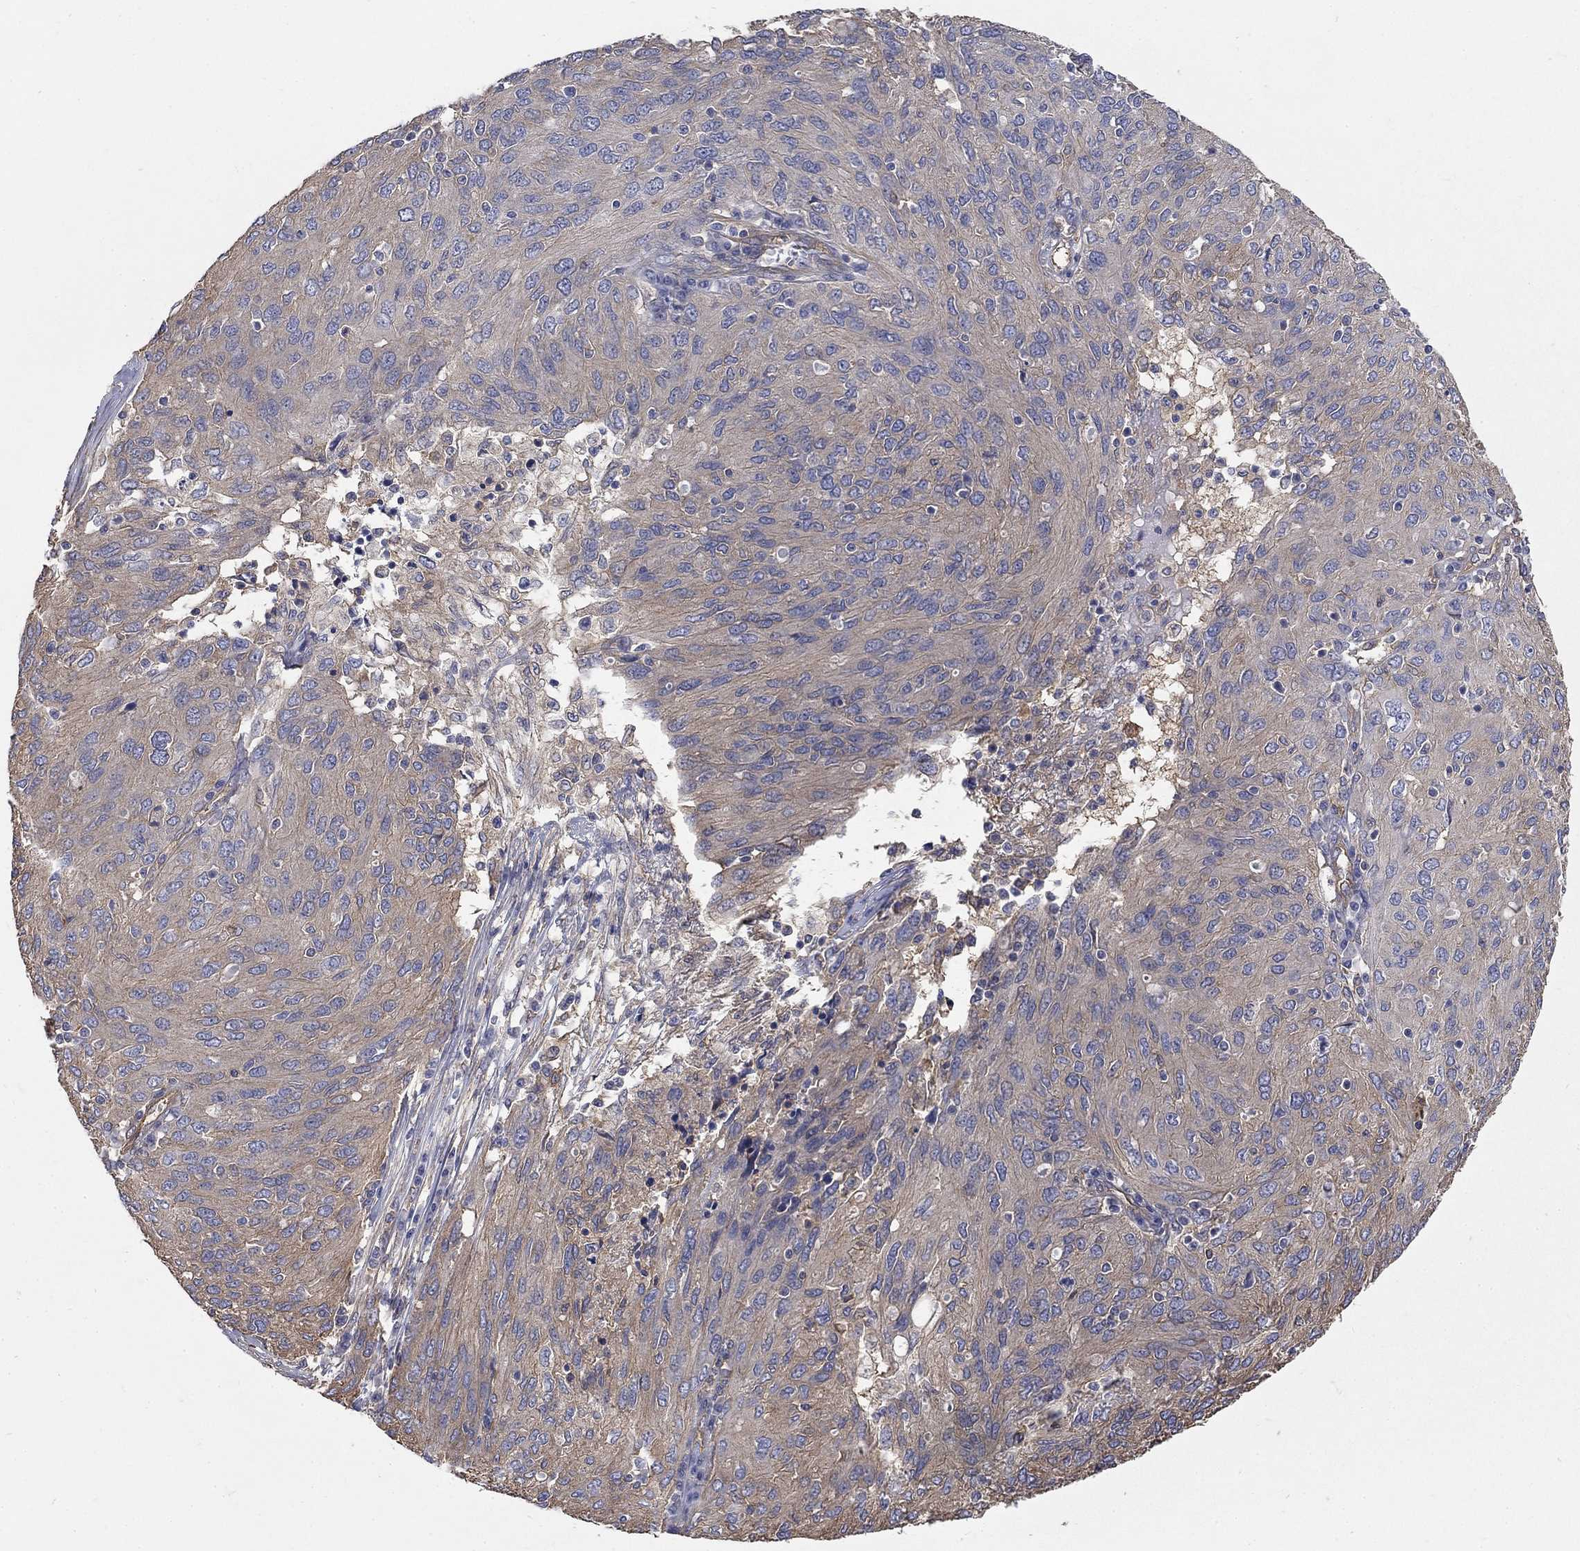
{"staining": {"intensity": "moderate", "quantity": "<25%", "location": "cytoplasmic/membranous"}, "tissue": "ovarian cancer", "cell_type": "Tumor cells", "image_type": "cancer", "snomed": [{"axis": "morphology", "description": "Carcinoma, endometroid"}, {"axis": "topography", "description": "Ovary"}], "caption": "High-magnification brightfield microscopy of ovarian endometroid carcinoma stained with DAB (brown) and counterstained with hematoxylin (blue). tumor cells exhibit moderate cytoplasmic/membranous expression is appreciated in approximately<25% of cells.", "gene": "DPYSL2", "patient": {"sex": "female", "age": 50}}